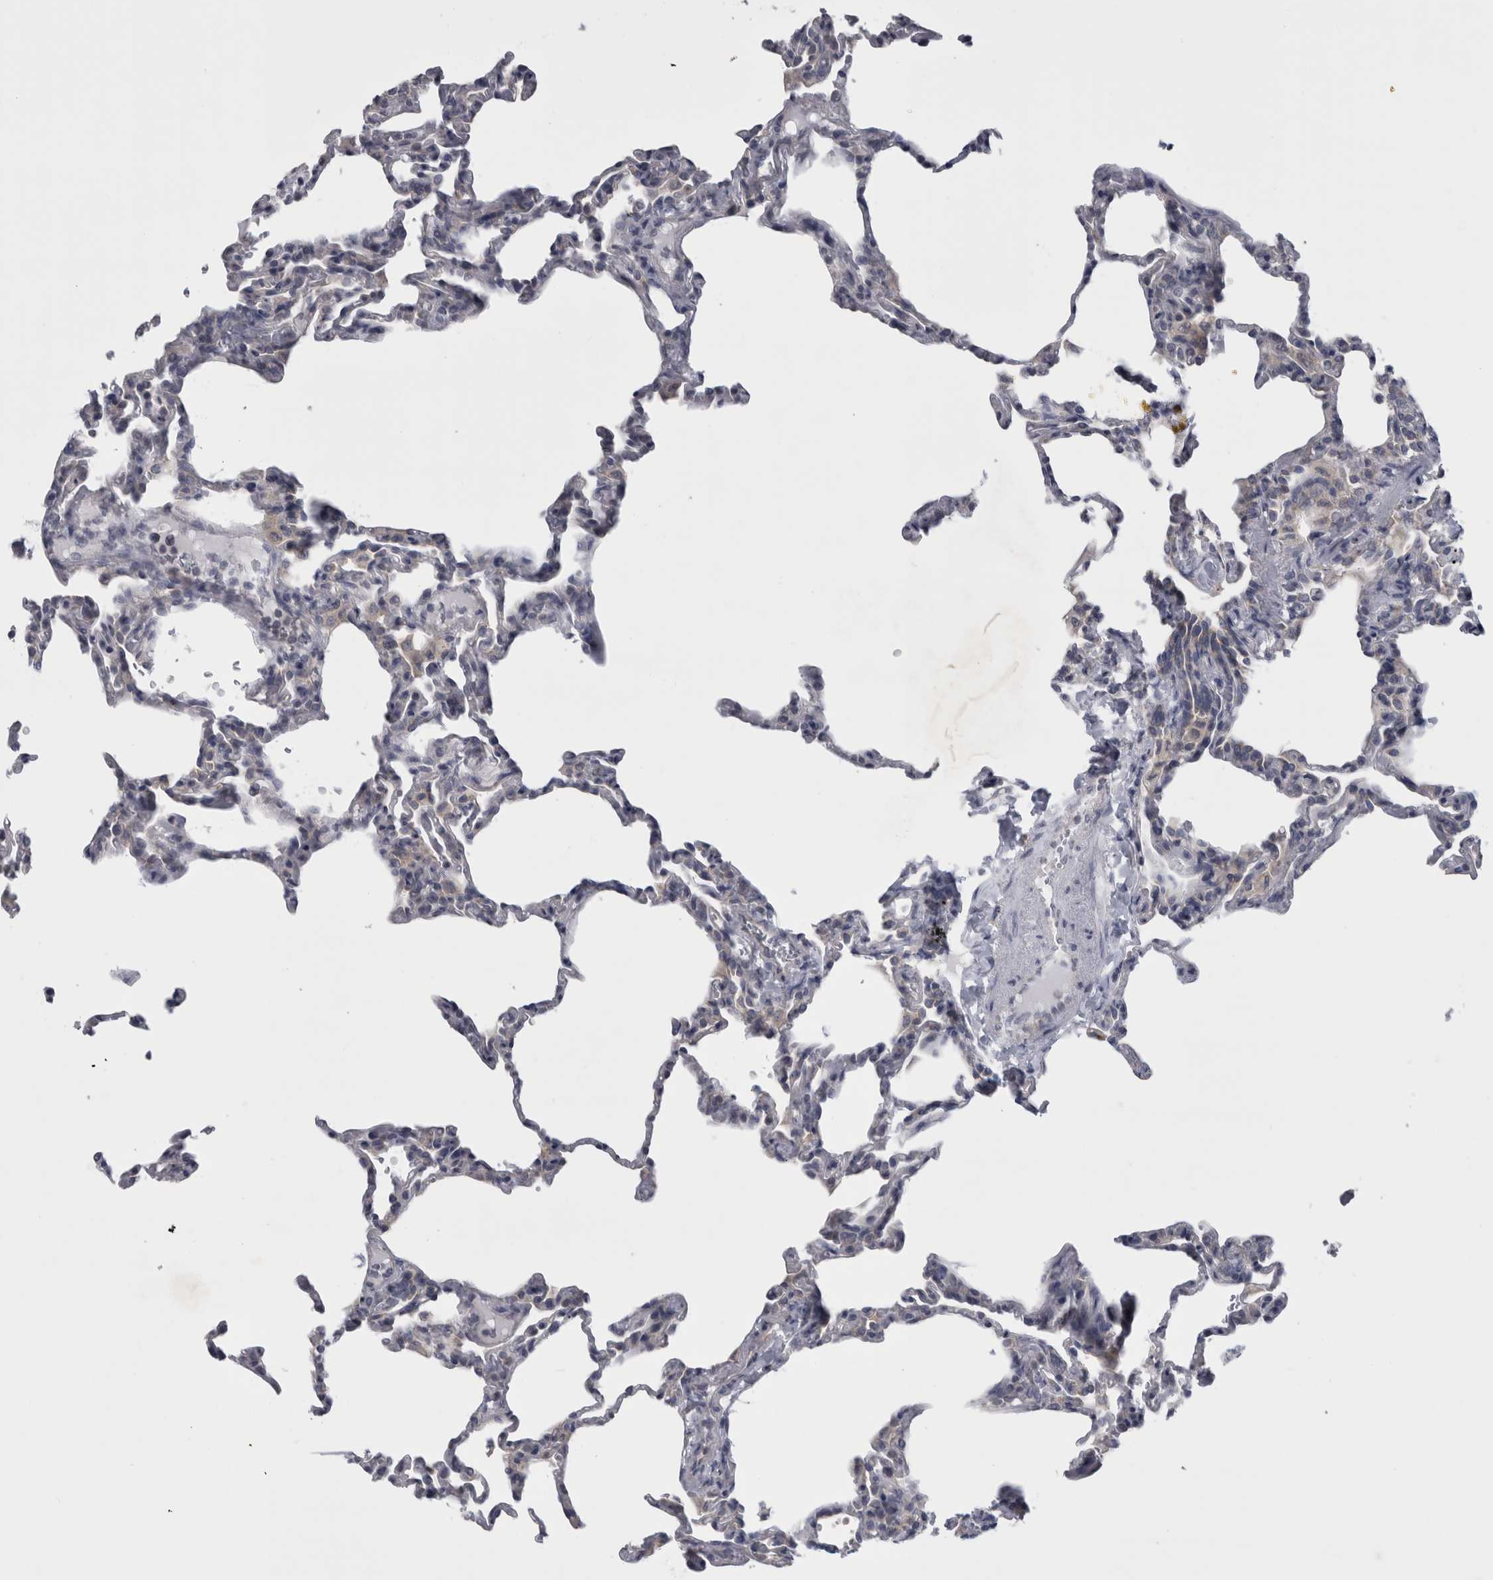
{"staining": {"intensity": "negative", "quantity": "none", "location": "none"}, "tissue": "lung", "cell_type": "Alveolar cells", "image_type": "normal", "snomed": [{"axis": "morphology", "description": "Normal tissue, NOS"}, {"axis": "topography", "description": "Lung"}], "caption": "High power microscopy histopathology image of an immunohistochemistry histopathology image of normal lung, revealing no significant staining in alveolar cells.", "gene": "PRRC2C", "patient": {"sex": "male", "age": 20}}